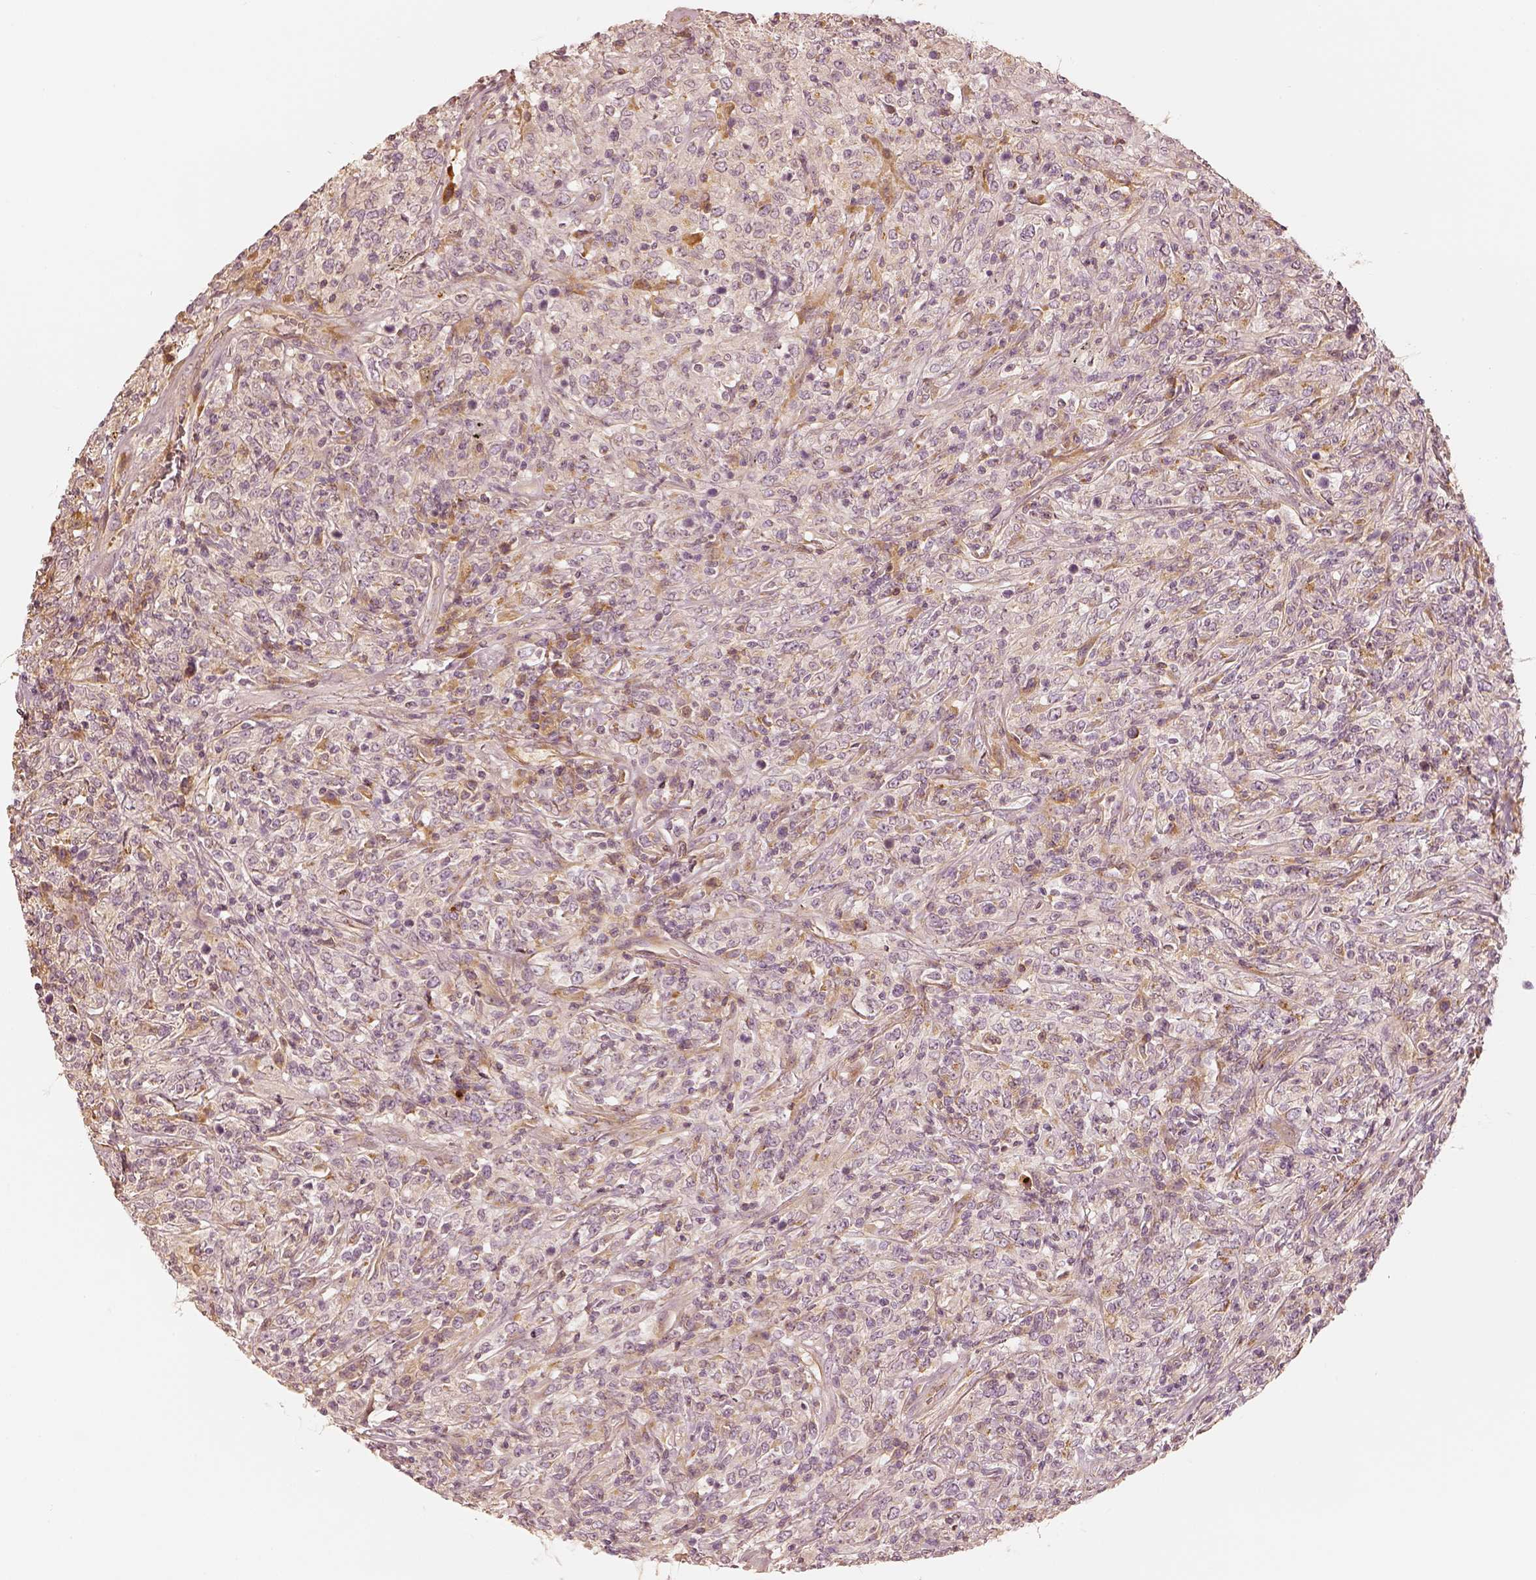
{"staining": {"intensity": "negative", "quantity": "none", "location": "none"}, "tissue": "lymphoma", "cell_type": "Tumor cells", "image_type": "cancer", "snomed": [{"axis": "morphology", "description": "Malignant lymphoma, non-Hodgkin's type, High grade"}, {"axis": "topography", "description": "Lung"}], "caption": "Tumor cells show no significant positivity in lymphoma.", "gene": "GORASP2", "patient": {"sex": "male", "age": 79}}